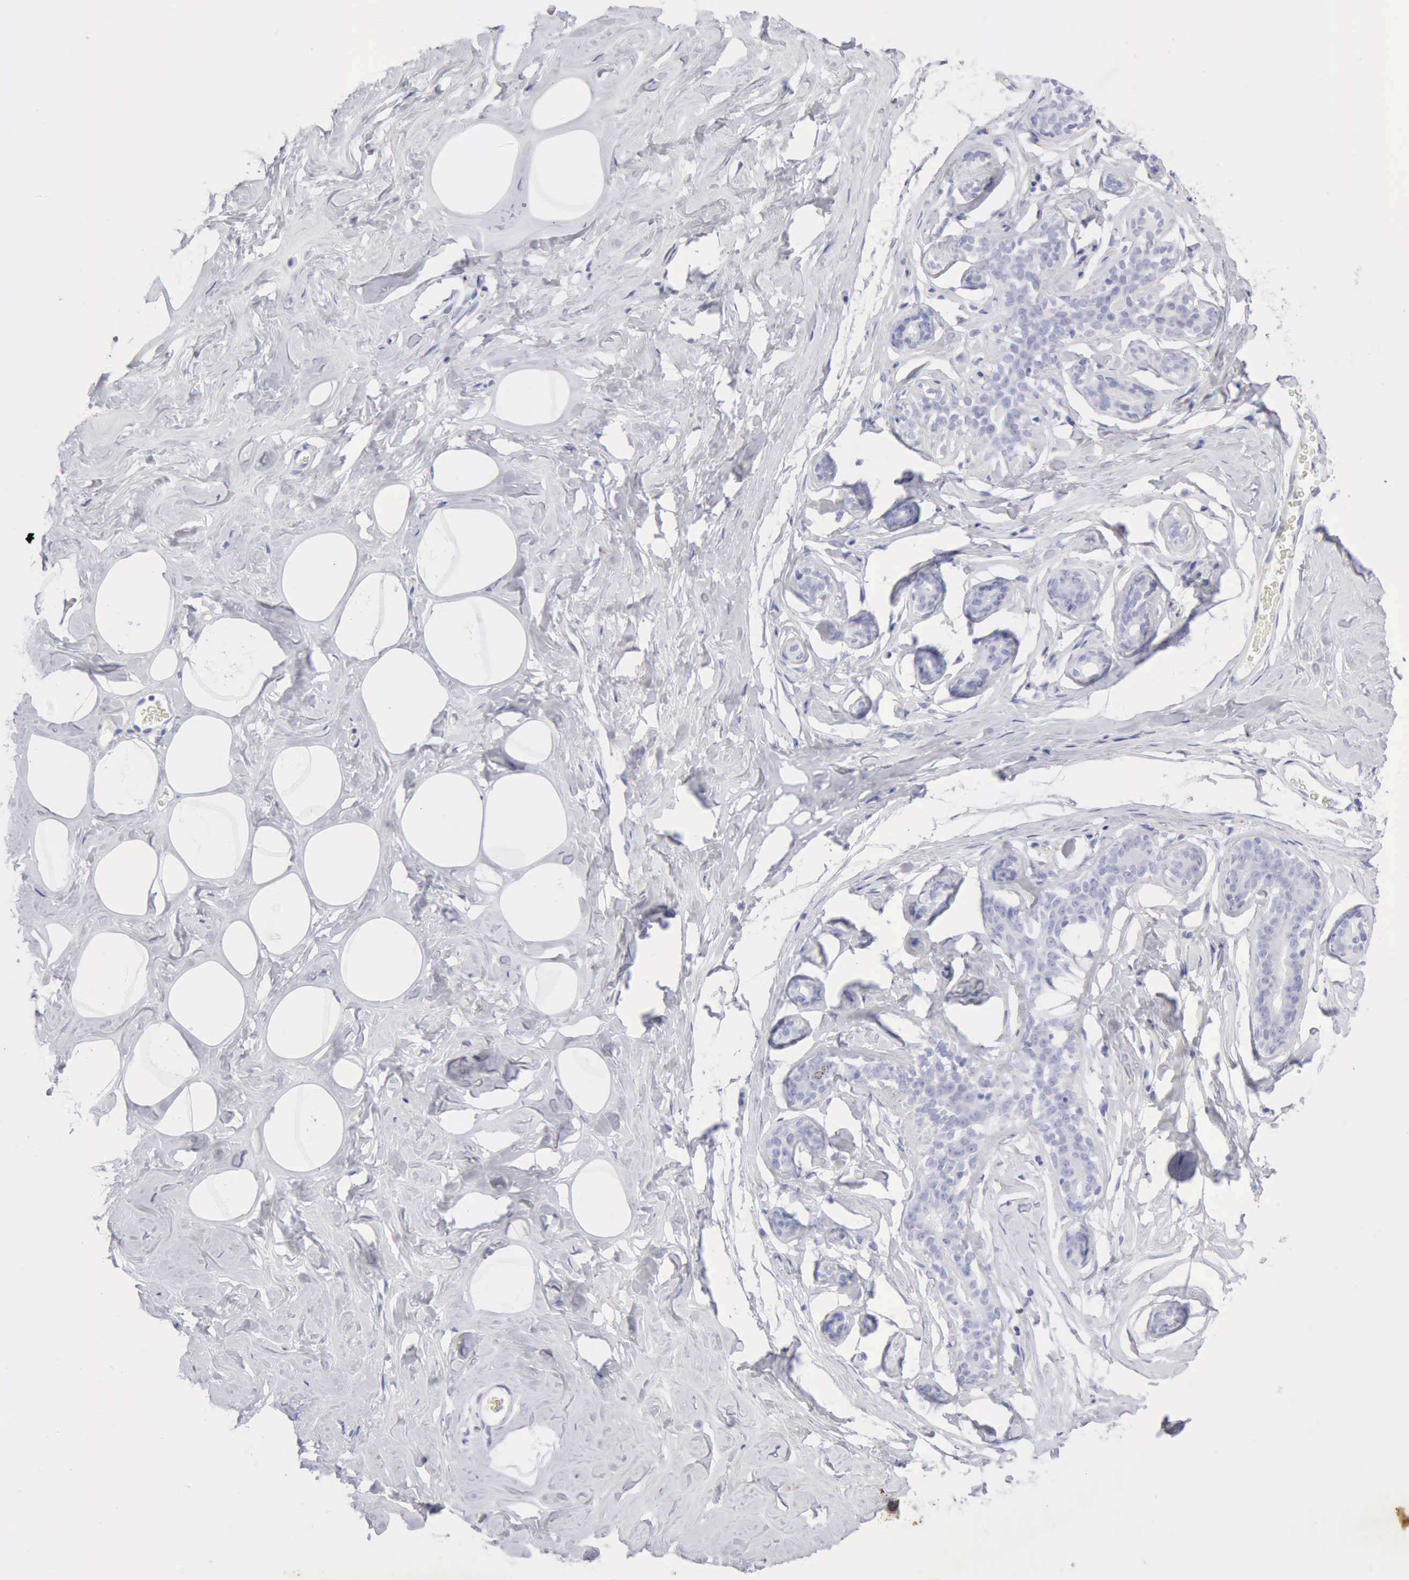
{"staining": {"intensity": "negative", "quantity": "none", "location": "none"}, "tissue": "breast", "cell_type": "Adipocytes", "image_type": "normal", "snomed": [{"axis": "morphology", "description": "Normal tissue, NOS"}, {"axis": "morphology", "description": "Fibrosis, NOS"}, {"axis": "topography", "description": "Breast"}], "caption": "Immunohistochemistry of benign breast displays no staining in adipocytes.", "gene": "KRT10", "patient": {"sex": "female", "age": 39}}